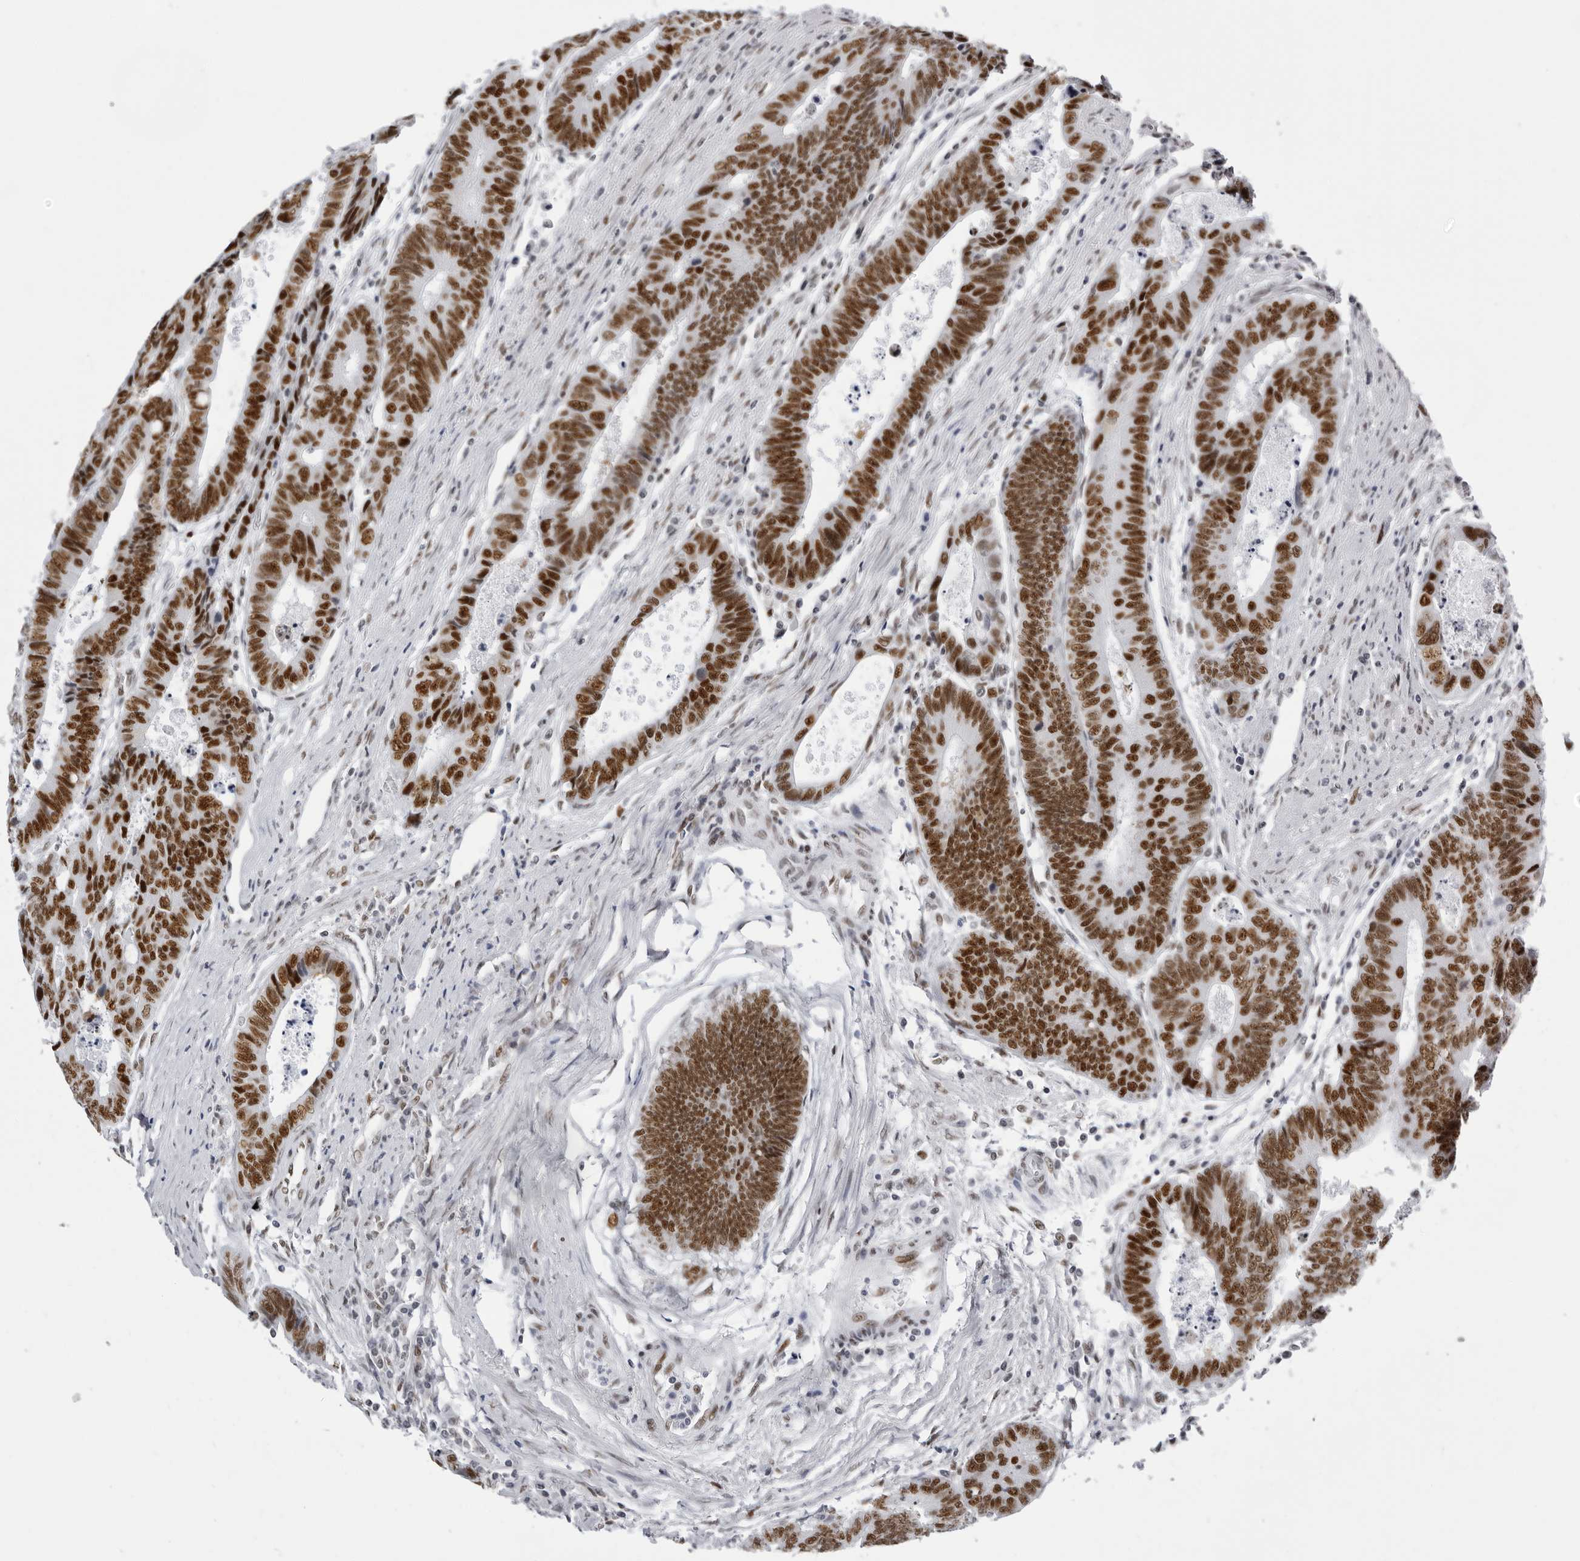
{"staining": {"intensity": "strong", "quantity": ">75%", "location": "nuclear"}, "tissue": "colorectal cancer", "cell_type": "Tumor cells", "image_type": "cancer", "snomed": [{"axis": "morphology", "description": "Adenocarcinoma, NOS"}, {"axis": "topography", "description": "Rectum"}], "caption": "Immunohistochemical staining of human colorectal cancer (adenocarcinoma) reveals high levels of strong nuclear expression in approximately >75% of tumor cells. Immunohistochemistry (ihc) stains the protein in brown and the nuclei are stained blue.", "gene": "IRF2BP2", "patient": {"sex": "male", "age": 84}}